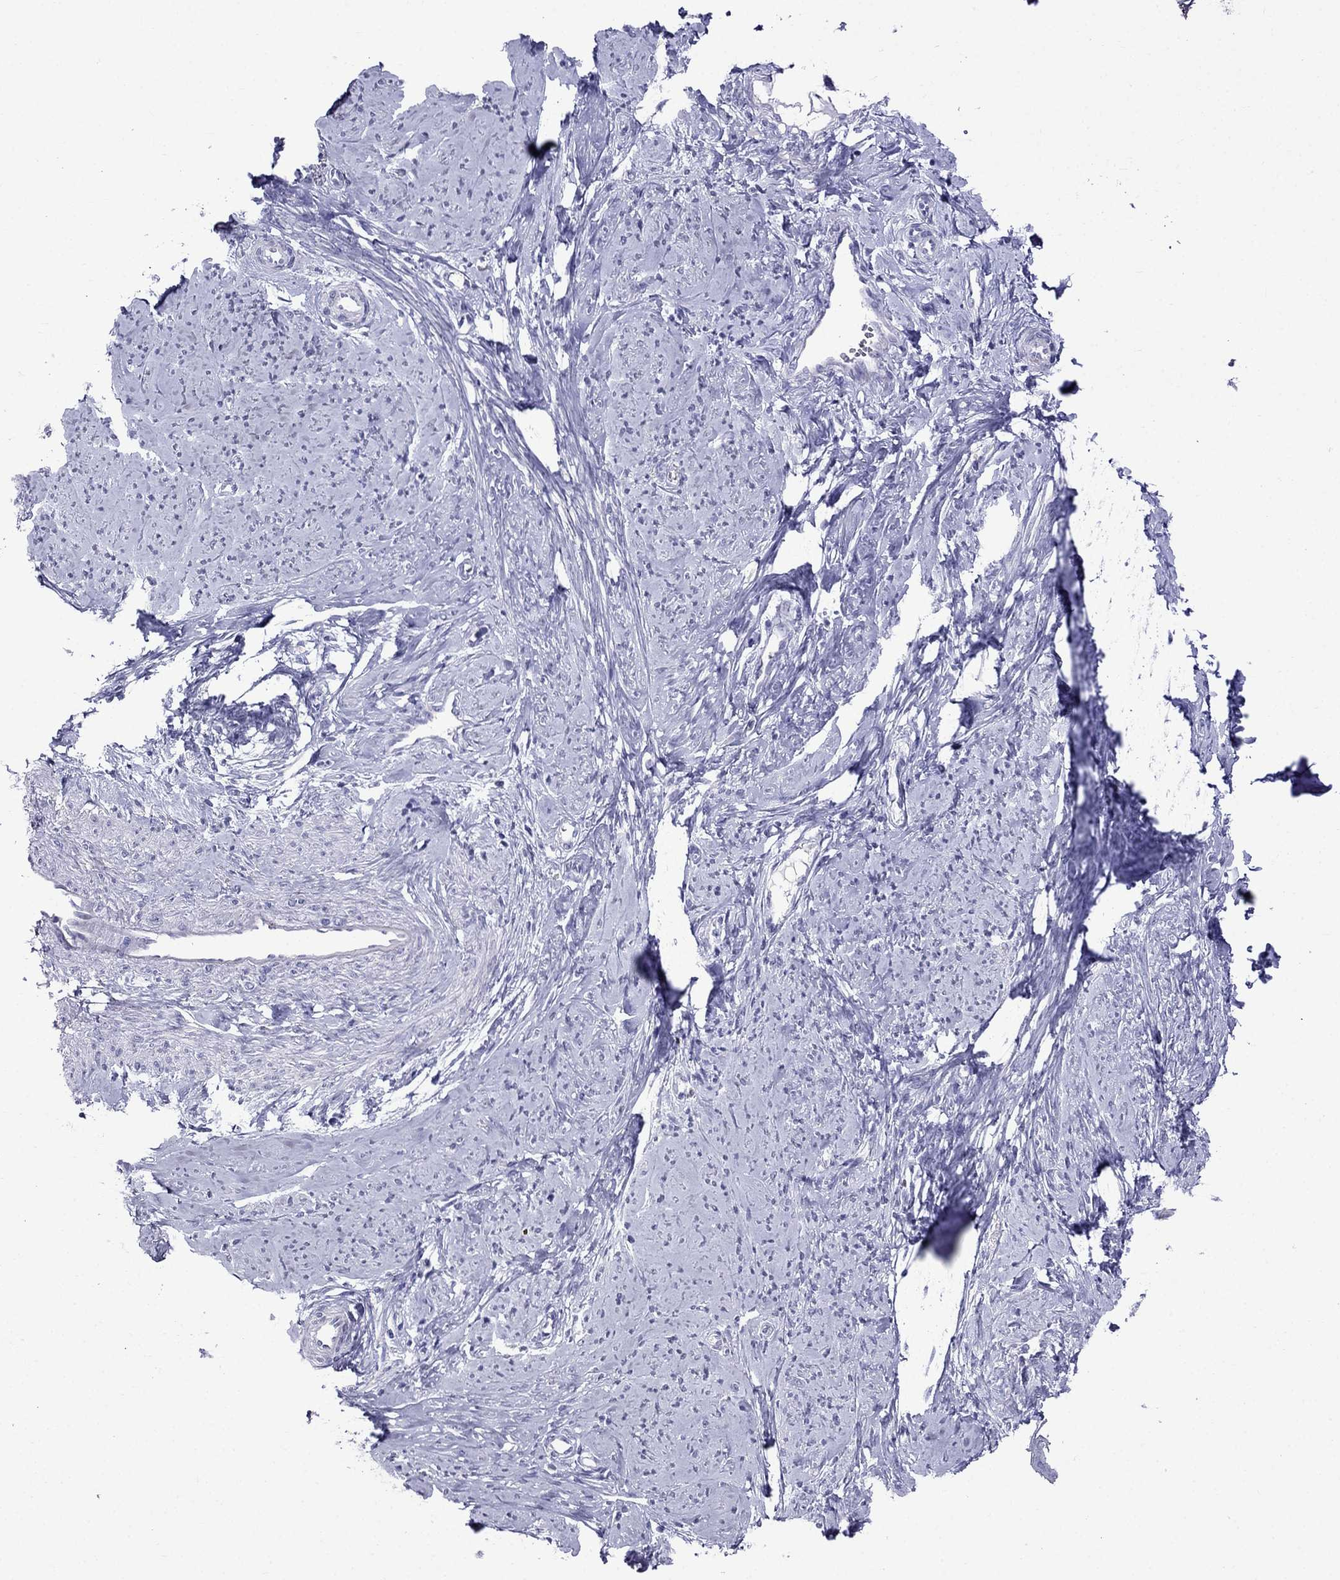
{"staining": {"intensity": "negative", "quantity": "none", "location": "none"}, "tissue": "smooth muscle", "cell_type": "Smooth muscle cells", "image_type": "normal", "snomed": [{"axis": "morphology", "description": "Normal tissue, NOS"}, {"axis": "topography", "description": "Smooth muscle"}], "caption": "Image shows no significant protein expression in smooth muscle cells of benign smooth muscle.", "gene": "MGP", "patient": {"sex": "female", "age": 48}}